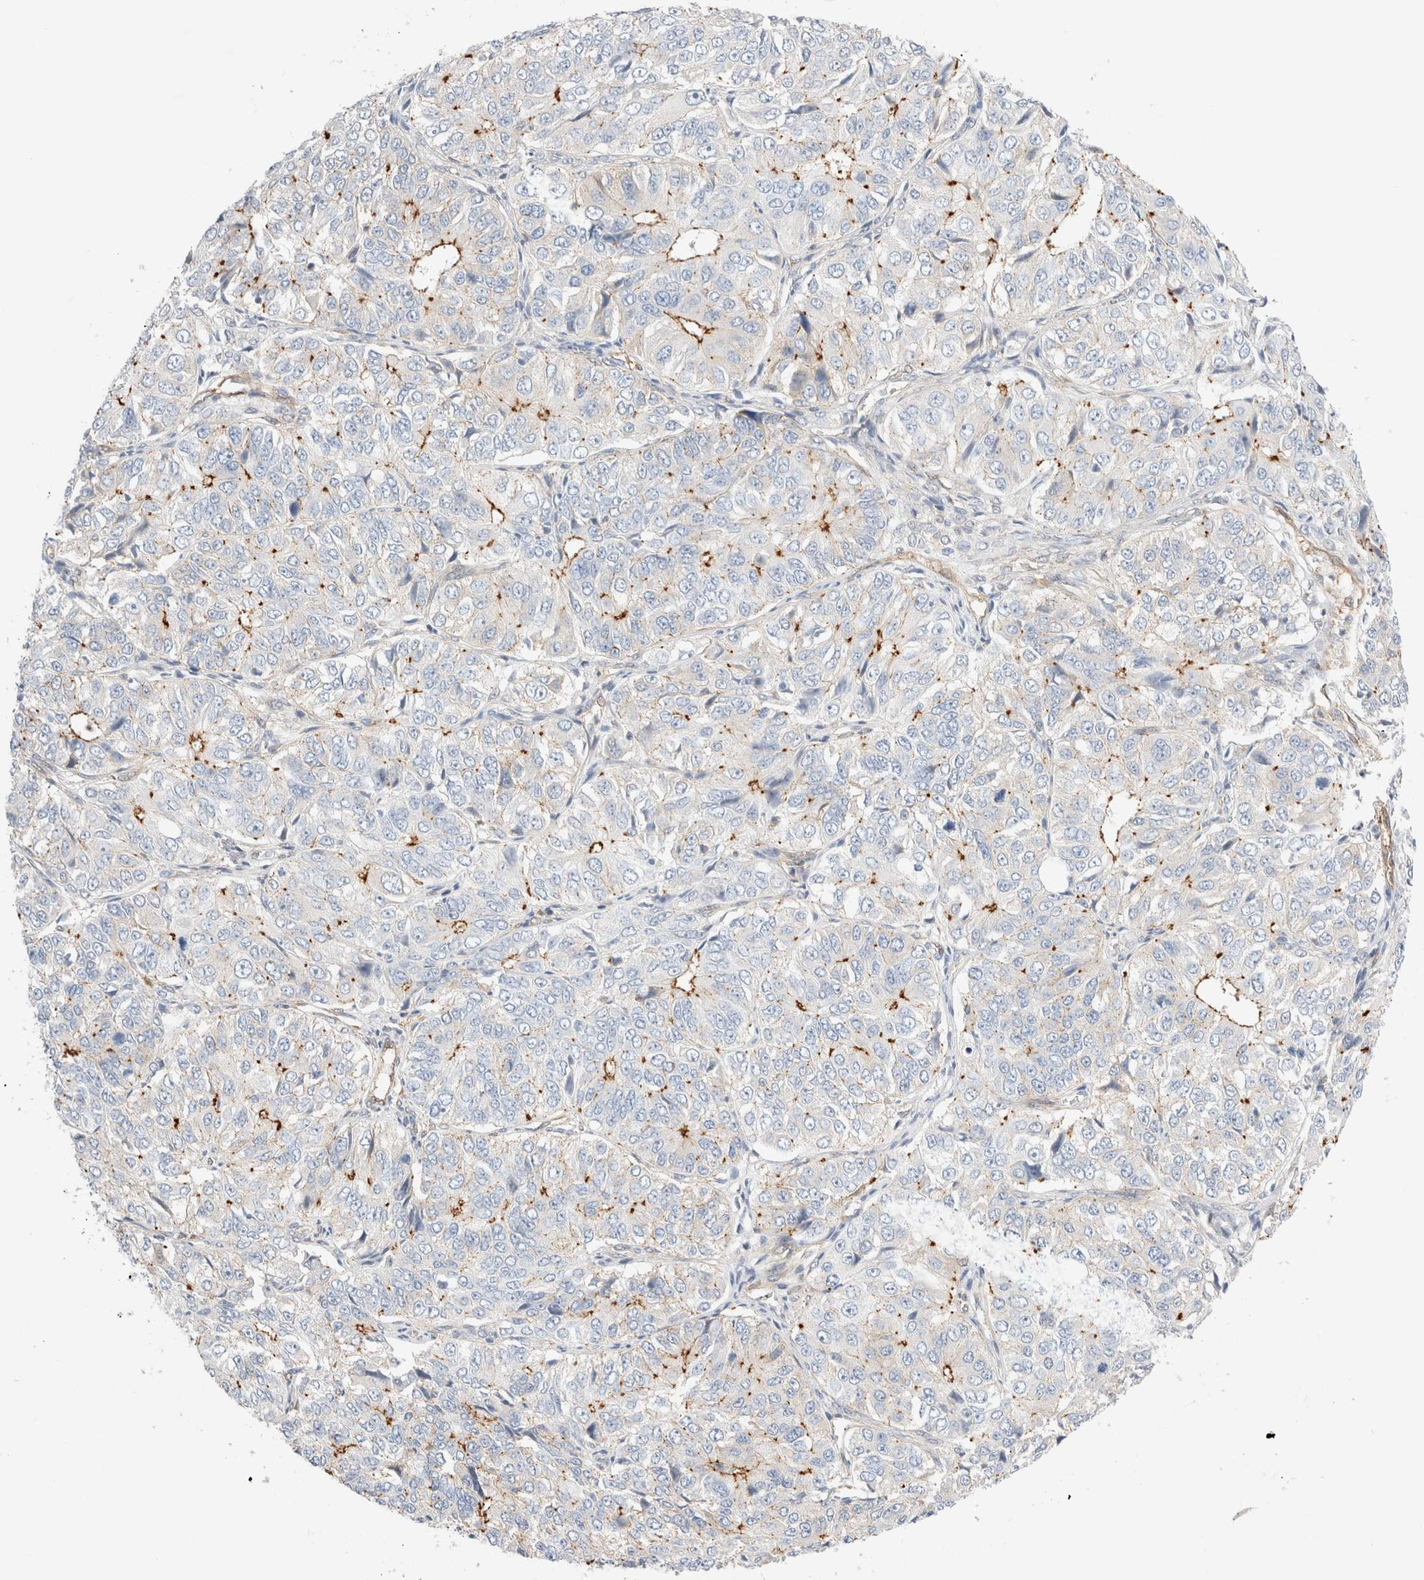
{"staining": {"intensity": "strong", "quantity": "<25%", "location": "cytoplasmic/membranous"}, "tissue": "ovarian cancer", "cell_type": "Tumor cells", "image_type": "cancer", "snomed": [{"axis": "morphology", "description": "Carcinoma, endometroid"}, {"axis": "topography", "description": "Ovary"}], "caption": "Immunohistochemistry image of human ovarian endometroid carcinoma stained for a protein (brown), which reveals medium levels of strong cytoplasmic/membranous positivity in approximately <25% of tumor cells.", "gene": "LMCD1", "patient": {"sex": "female", "age": 51}}